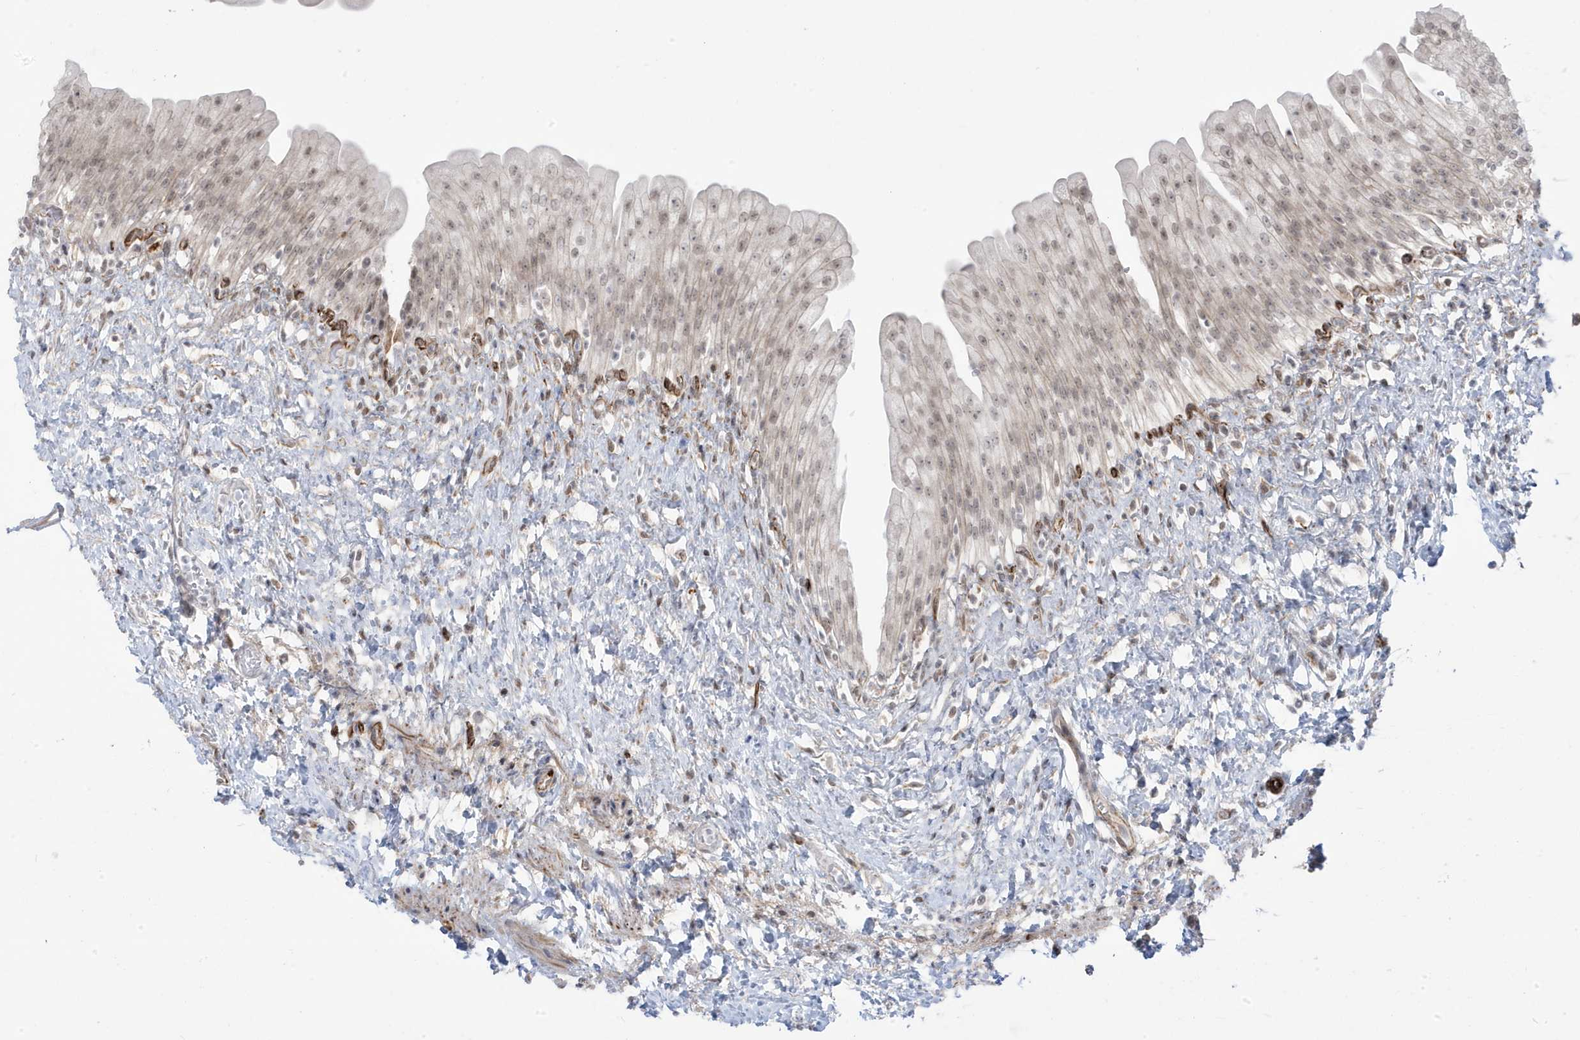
{"staining": {"intensity": "weak", "quantity": ">75%", "location": "nuclear"}, "tissue": "urinary bladder", "cell_type": "Urothelial cells", "image_type": "normal", "snomed": [{"axis": "morphology", "description": "Normal tissue, NOS"}, {"axis": "topography", "description": "Urinary bladder"}], "caption": "Immunohistochemical staining of normal urinary bladder demonstrates low levels of weak nuclear positivity in about >75% of urothelial cells. The staining was performed using DAB (3,3'-diaminobenzidine) to visualize the protein expression in brown, while the nuclei were stained in blue with hematoxylin (Magnification: 20x).", "gene": "ADAMTSL3", "patient": {"sex": "female", "age": 27}}